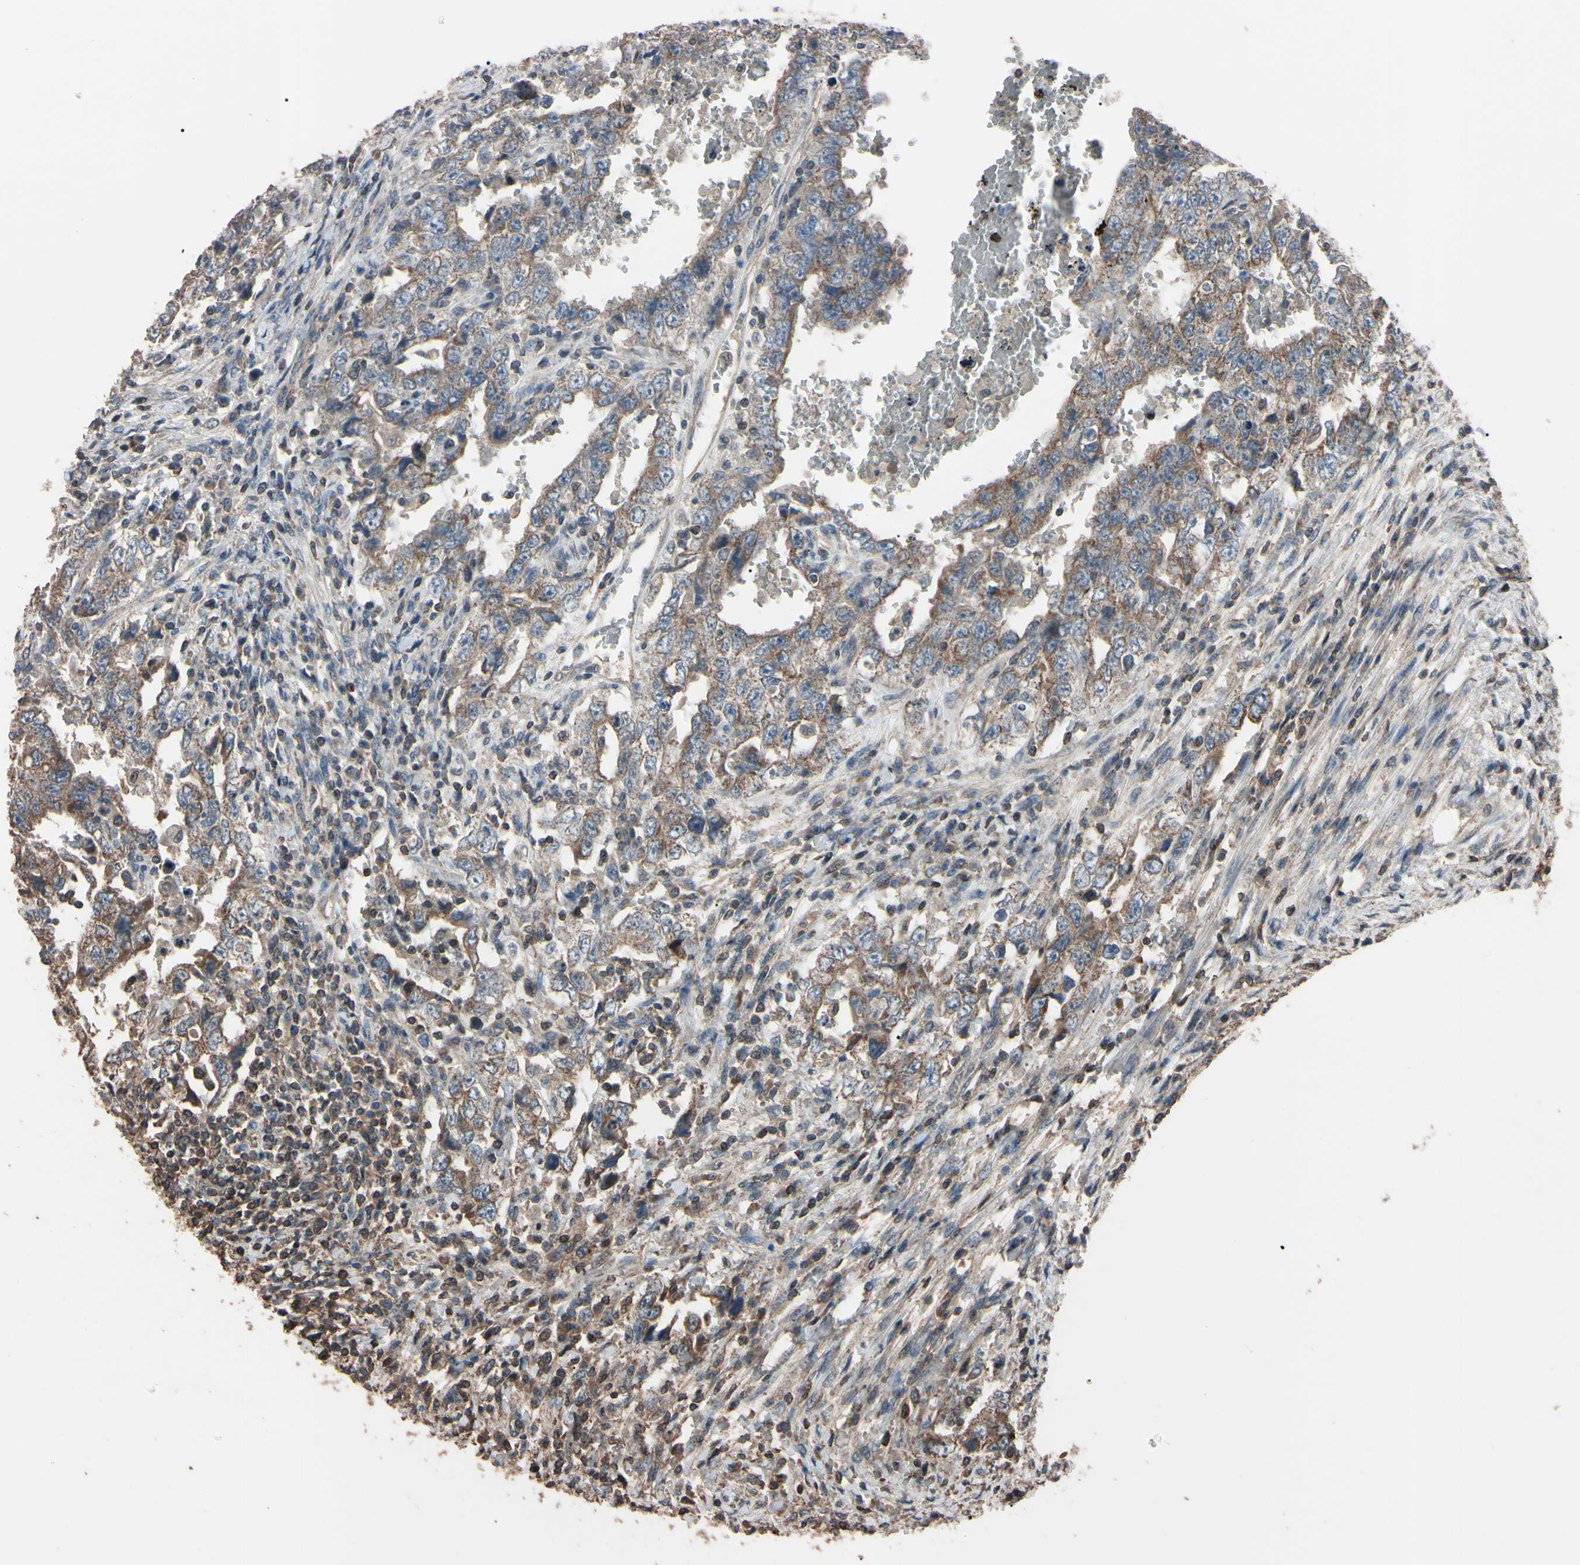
{"staining": {"intensity": "moderate", "quantity": "25%-75%", "location": "cytoplasmic/membranous"}, "tissue": "testis cancer", "cell_type": "Tumor cells", "image_type": "cancer", "snomed": [{"axis": "morphology", "description": "Carcinoma, Embryonal, NOS"}, {"axis": "topography", "description": "Testis"}], "caption": "Tumor cells show moderate cytoplasmic/membranous expression in approximately 25%-75% of cells in testis embryonal carcinoma.", "gene": "TNFRSF1A", "patient": {"sex": "male", "age": 26}}